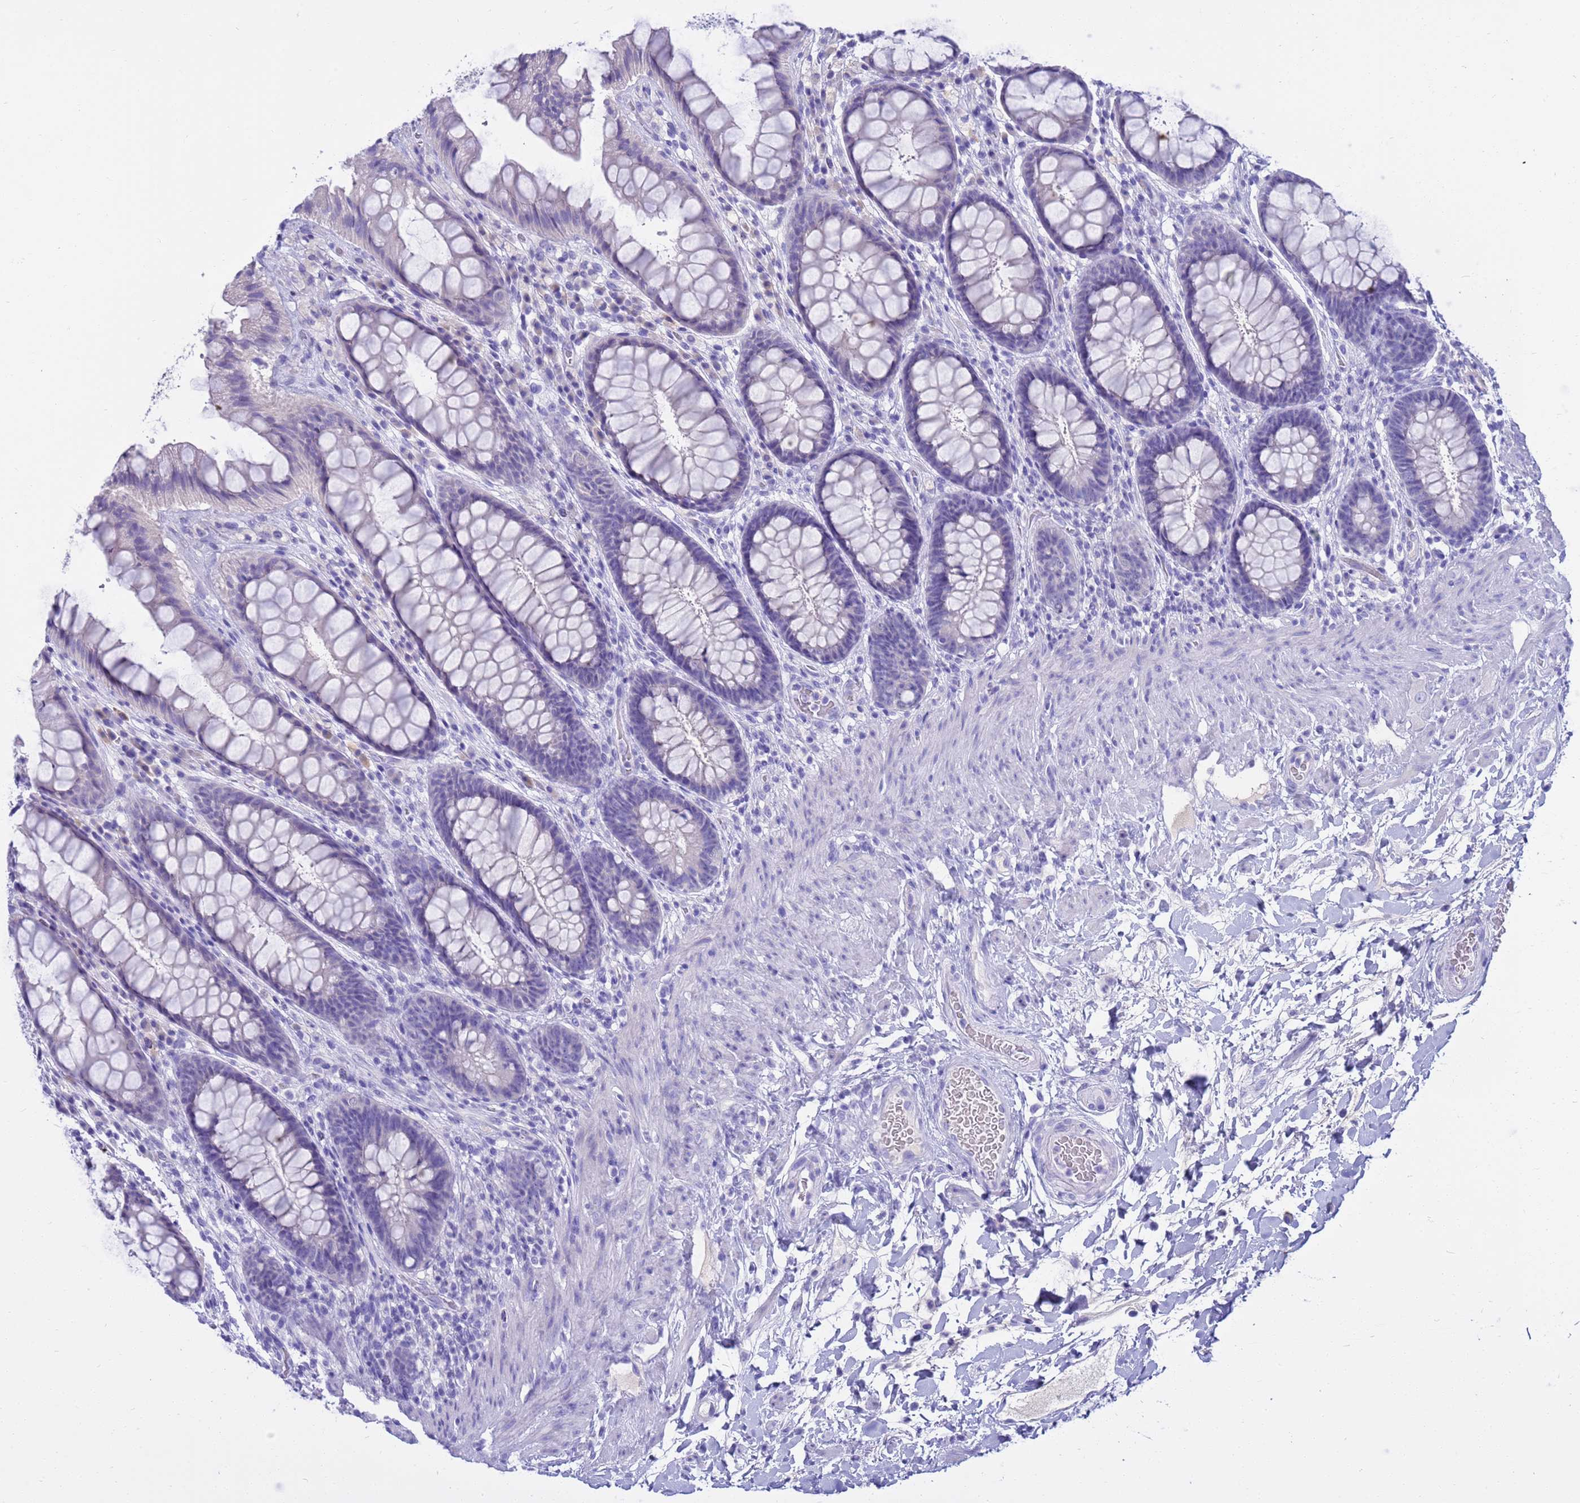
{"staining": {"intensity": "negative", "quantity": "none", "location": "none"}, "tissue": "rectum", "cell_type": "Glandular cells", "image_type": "normal", "snomed": [{"axis": "morphology", "description": "Normal tissue, NOS"}, {"axis": "topography", "description": "Rectum"}], "caption": "Rectum stained for a protein using immunohistochemistry (IHC) exhibits no expression glandular cells.", "gene": "SYCN", "patient": {"sex": "female", "age": 46}}